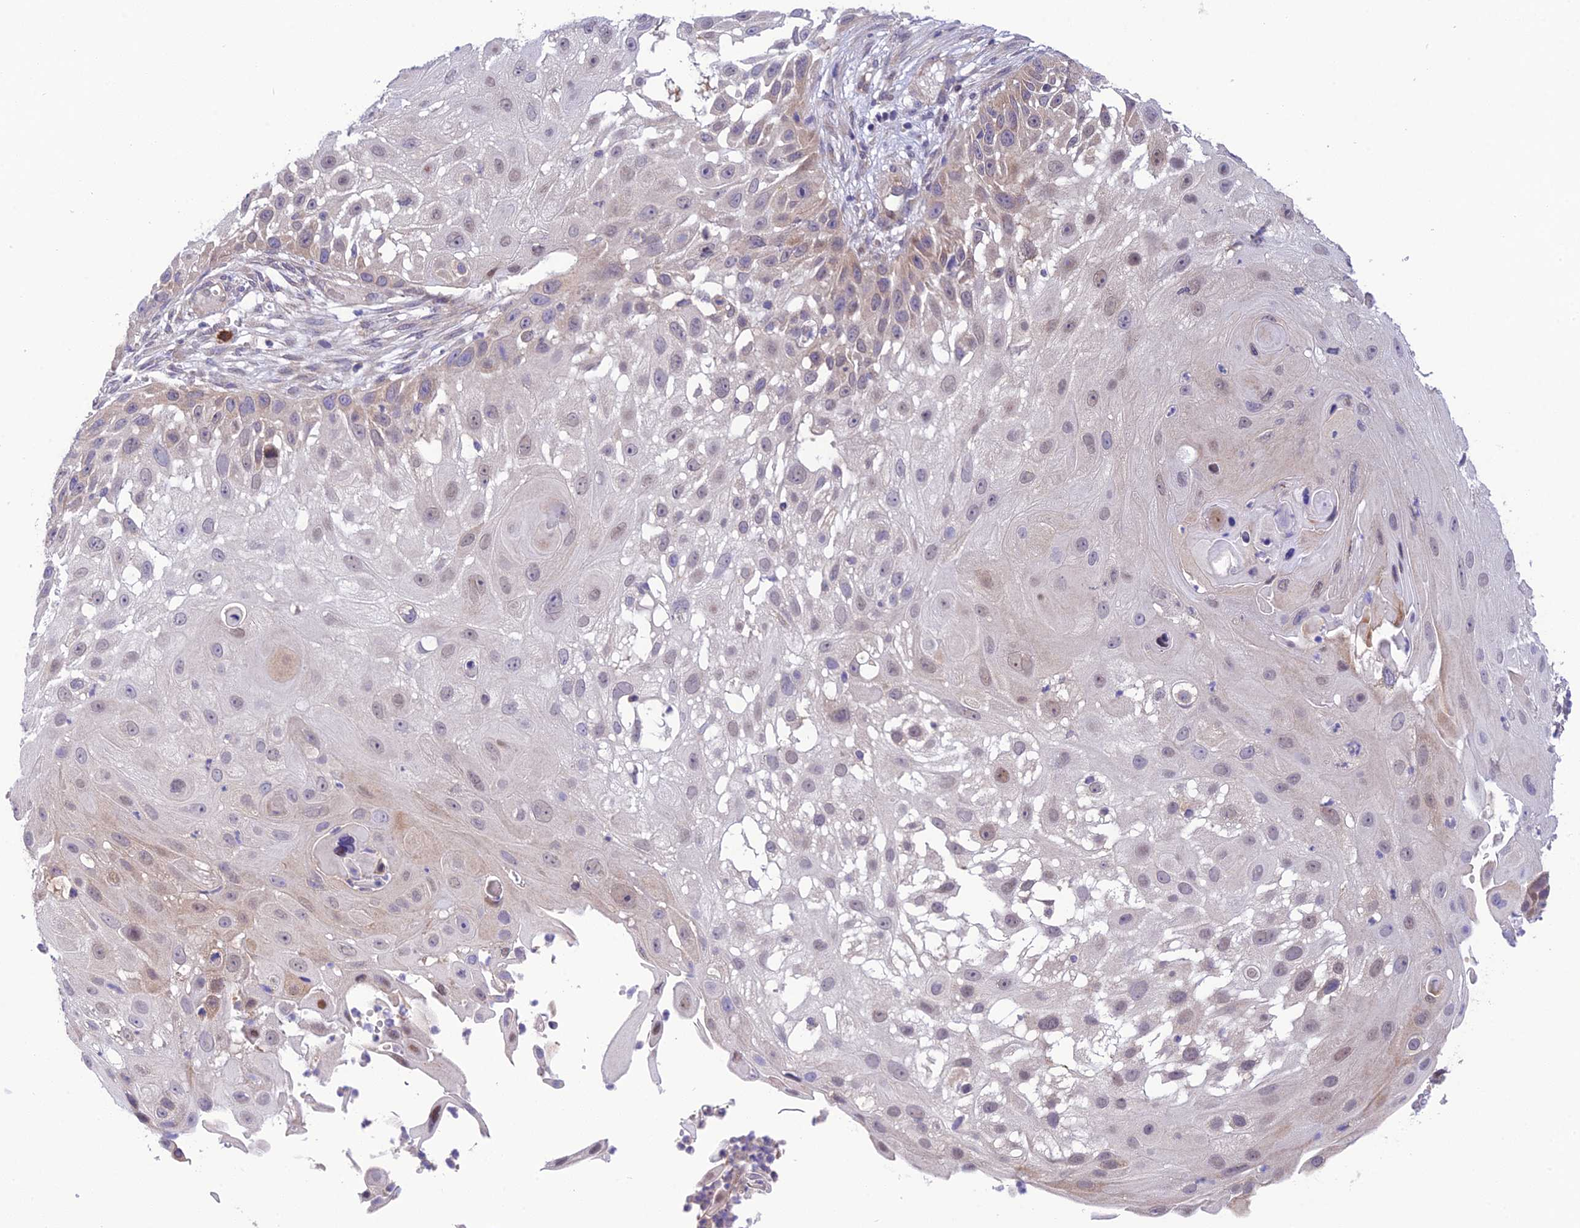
{"staining": {"intensity": "weak", "quantity": "<25%", "location": "cytoplasmic/membranous"}, "tissue": "skin cancer", "cell_type": "Tumor cells", "image_type": "cancer", "snomed": [{"axis": "morphology", "description": "Squamous cell carcinoma, NOS"}, {"axis": "topography", "description": "Skin"}], "caption": "Skin cancer was stained to show a protein in brown. There is no significant positivity in tumor cells.", "gene": "UROS", "patient": {"sex": "female", "age": 44}}